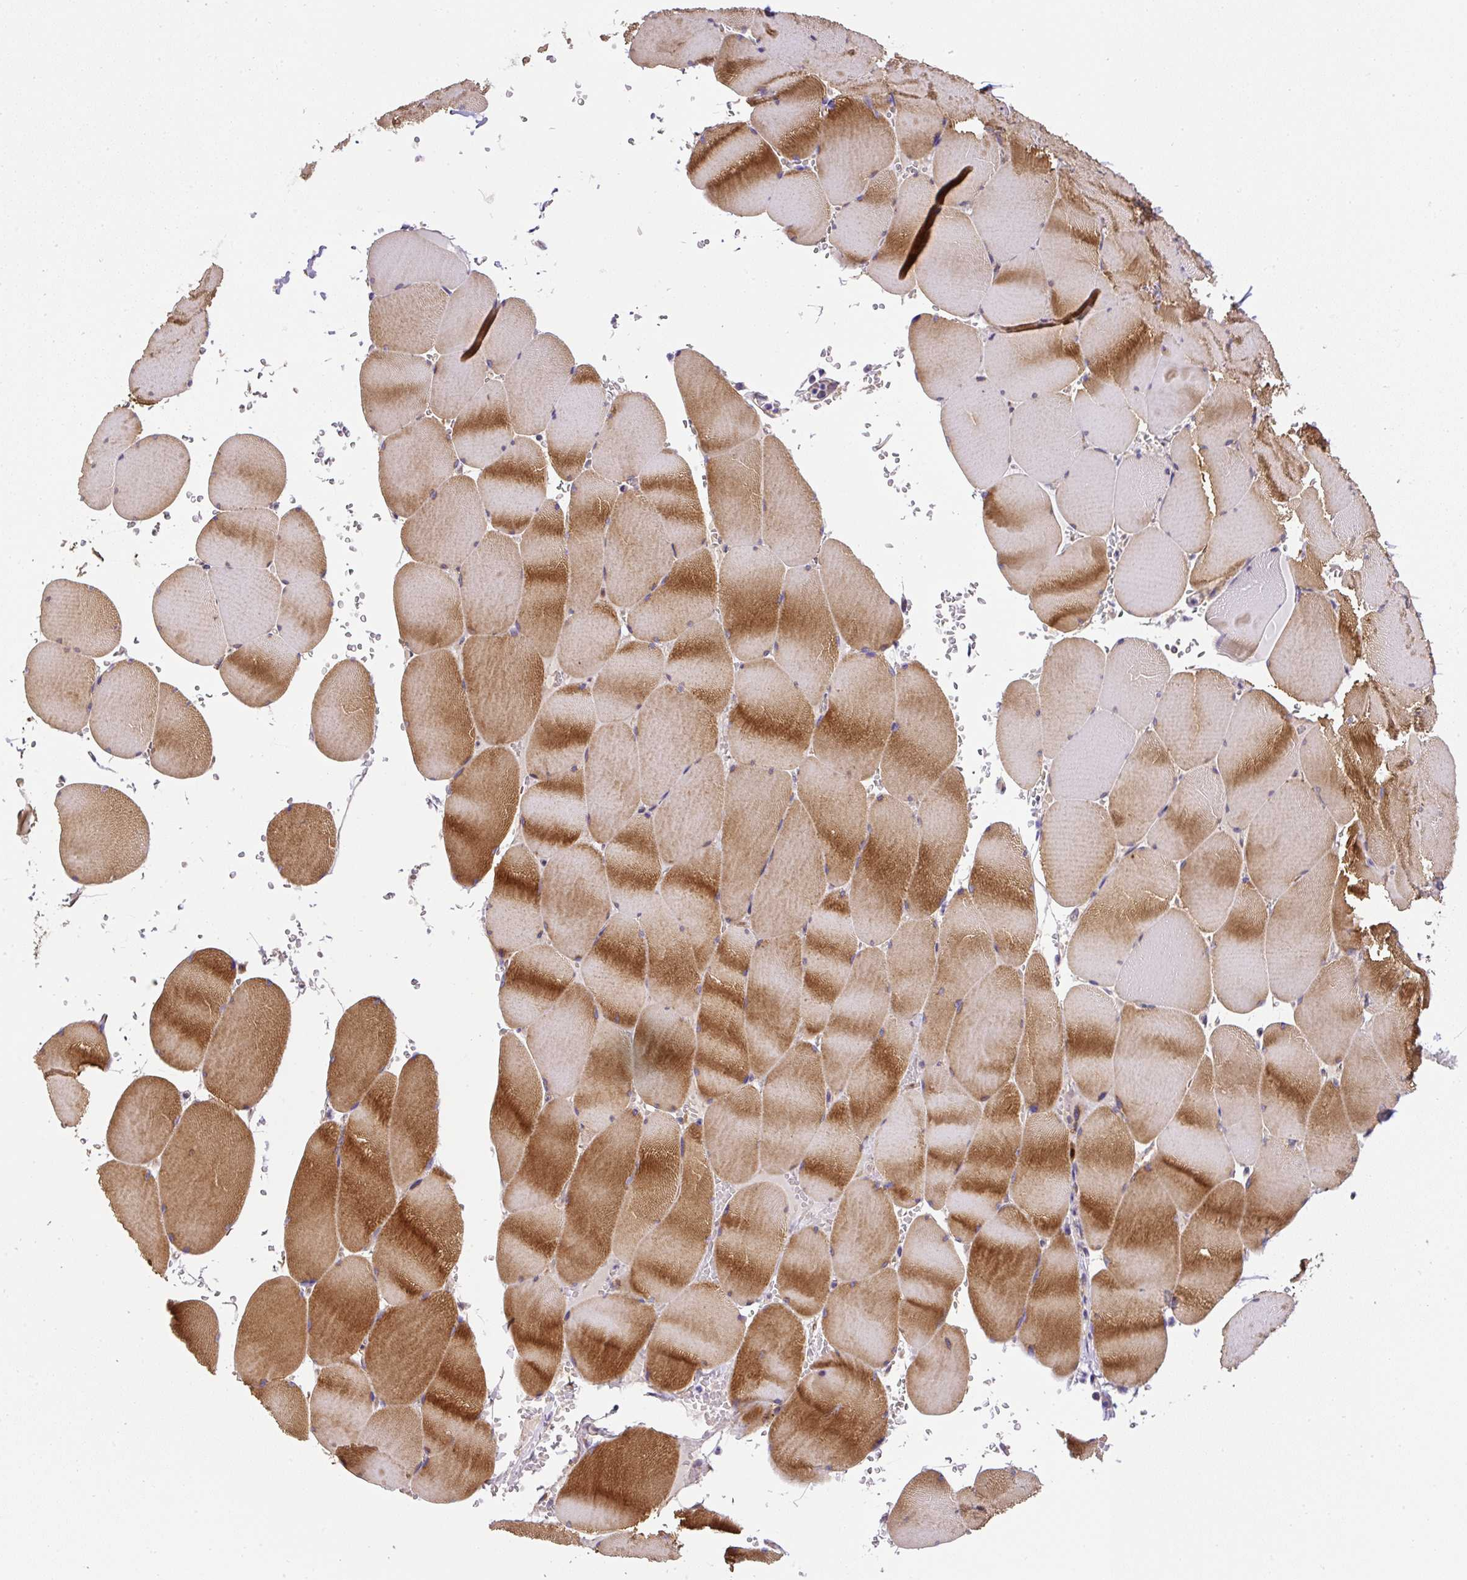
{"staining": {"intensity": "moderate", "quantity": ">75%", "location": "cytoplasmic/membranous"}, "tissue": "skeletal muscle", "cell_type": "Myocytes", "image_type": "normal", "snomed": [{"axis": "morphology", "description": "Normal tissue, NOS"}, {"axis": "topography", "description": "Skeletal muscle"}, {"axis": "topography", "description": "Head-Neck"}], "caption": "About >75% of myocytes in benign skeletal muscle exhibit moderate cytoplasmic/membranous protein staining as visualized by brown immunohistochemical staining.", "gene": "RNF170", "patient": {"sex": "male", "age": 66}}